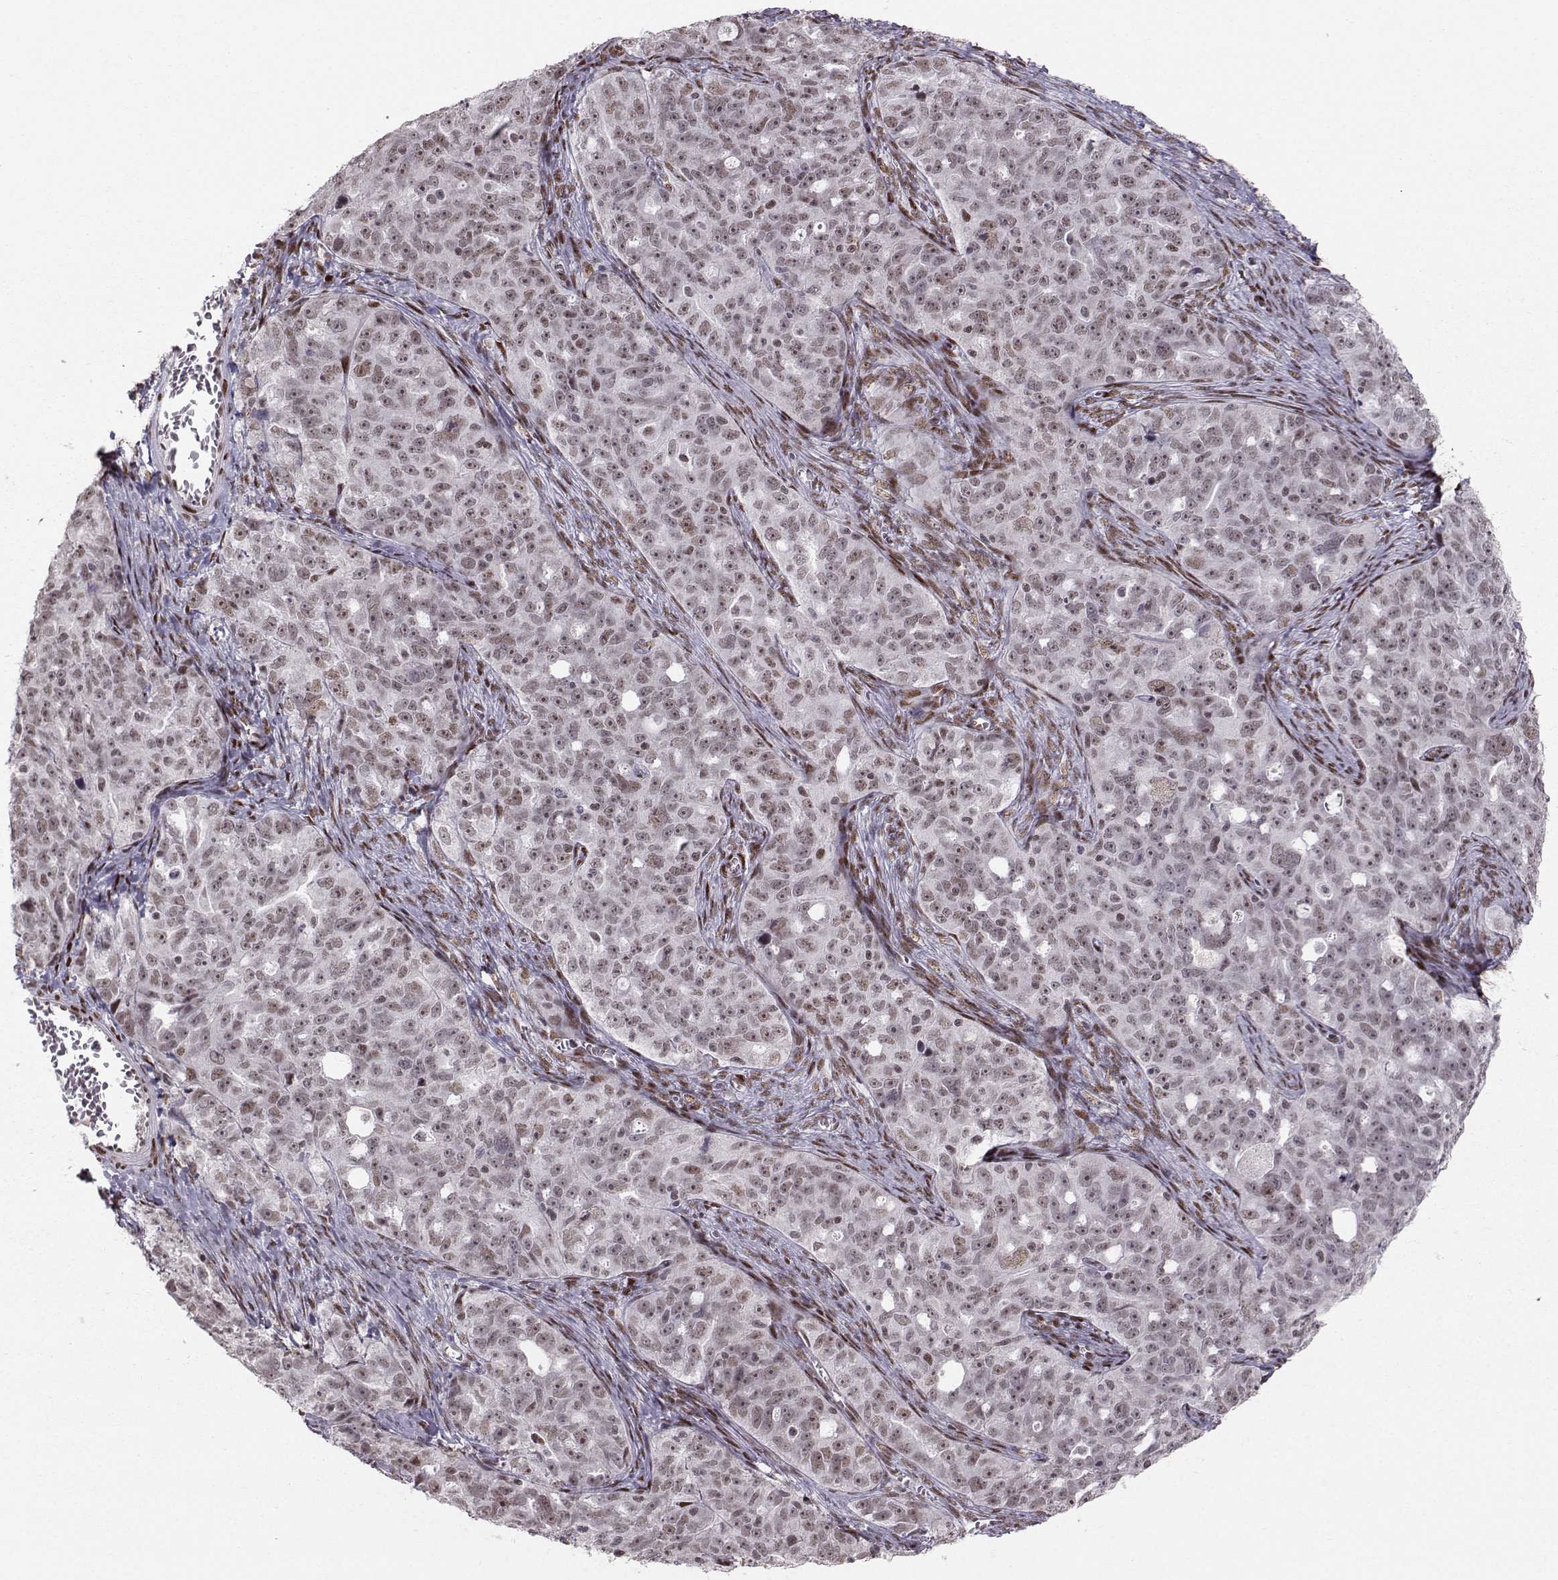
{"staining": {"intensity": "moderate", "quantity": "<25%", "location": "nuclear"}, "tissue": "ovarian cancer", "cell_type": "Tumor cells", "image_type": "cancer", "snomed": [{"axis": "morphology", "description": "Cystadenocarcinoma, serous, NOS"}, {"axis": "topography", "description": "Ovary"}], "caption": "IHC photomicrograph of ovarian cancer (serous cystadenocarcinoma) stained for a protein (brown), which demonstrates low levels of moderate nuclear expression in approximately <25% of tumor cells.", "gene": "SNAPC2", "patient": {"sex": "female", "age": 51}}